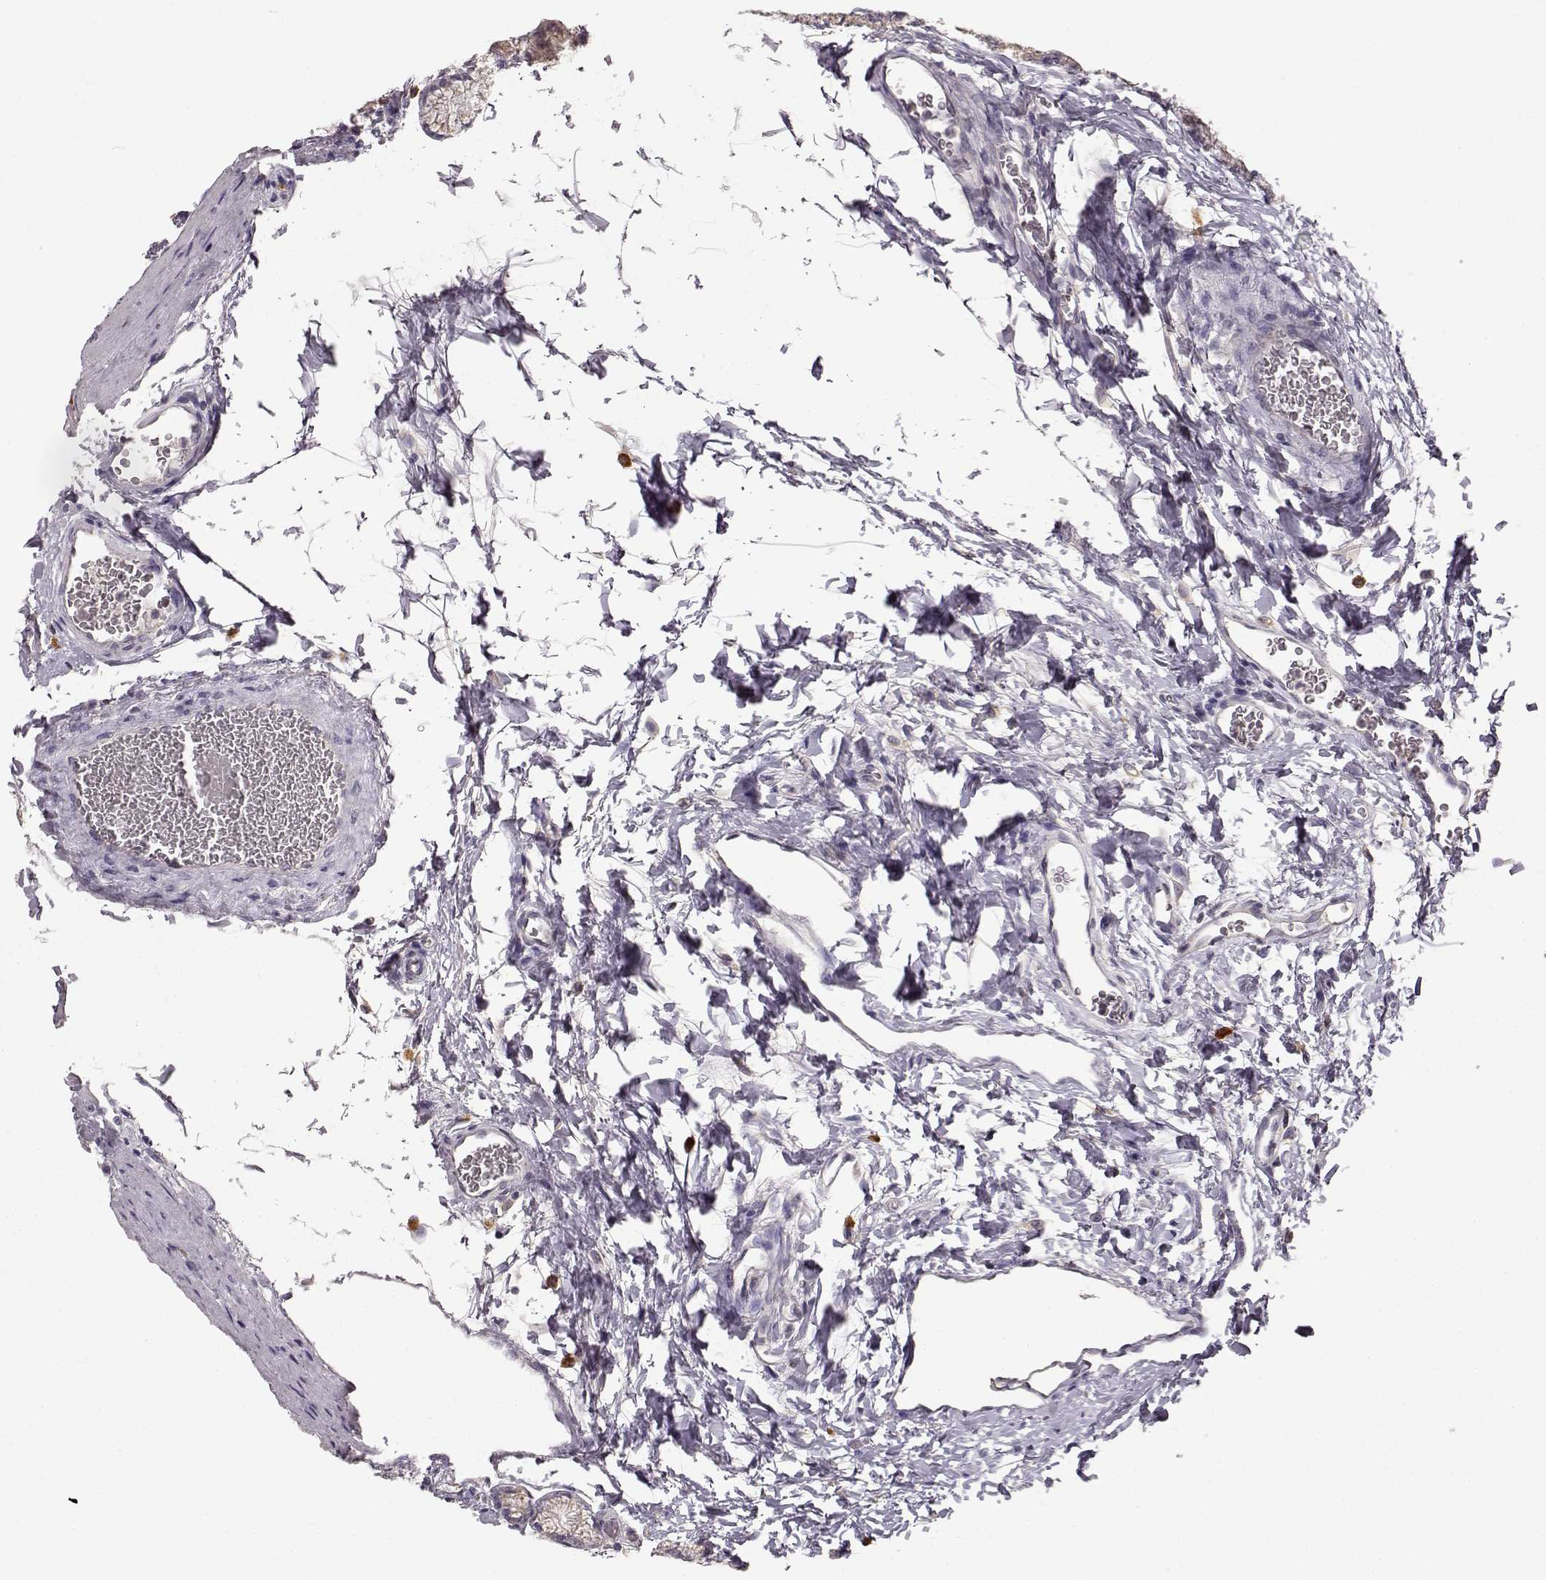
{"staining": {"intensity": "weak", "quantity": ">75%", "location": "cytoplasmic/membranous"}, "tissue": "stomach", "cell_type": "Glandular cells", "image_type": "normal", "snomed": [{"axis": "morphology", "description": "Normal tissue, NOS"}, {"axis": "morphology", "description": "Adenocarcinoma, NOS"}, {"axis": "morphology", "description": "Adenocarcinoma, High grade"}, {"axis": "topography", "description": "Stomach, upper"}, {"axis": "topography", "description": "Stomach"}], "caption": "Approximately >75% of glandular cells in unremarkable stomach display weak cytoplasmic/membranous protein positivity as visualized by brown immunohistochemical staining.", "gene": "GHR", "patient": {"sex": "female", "age": 65}}